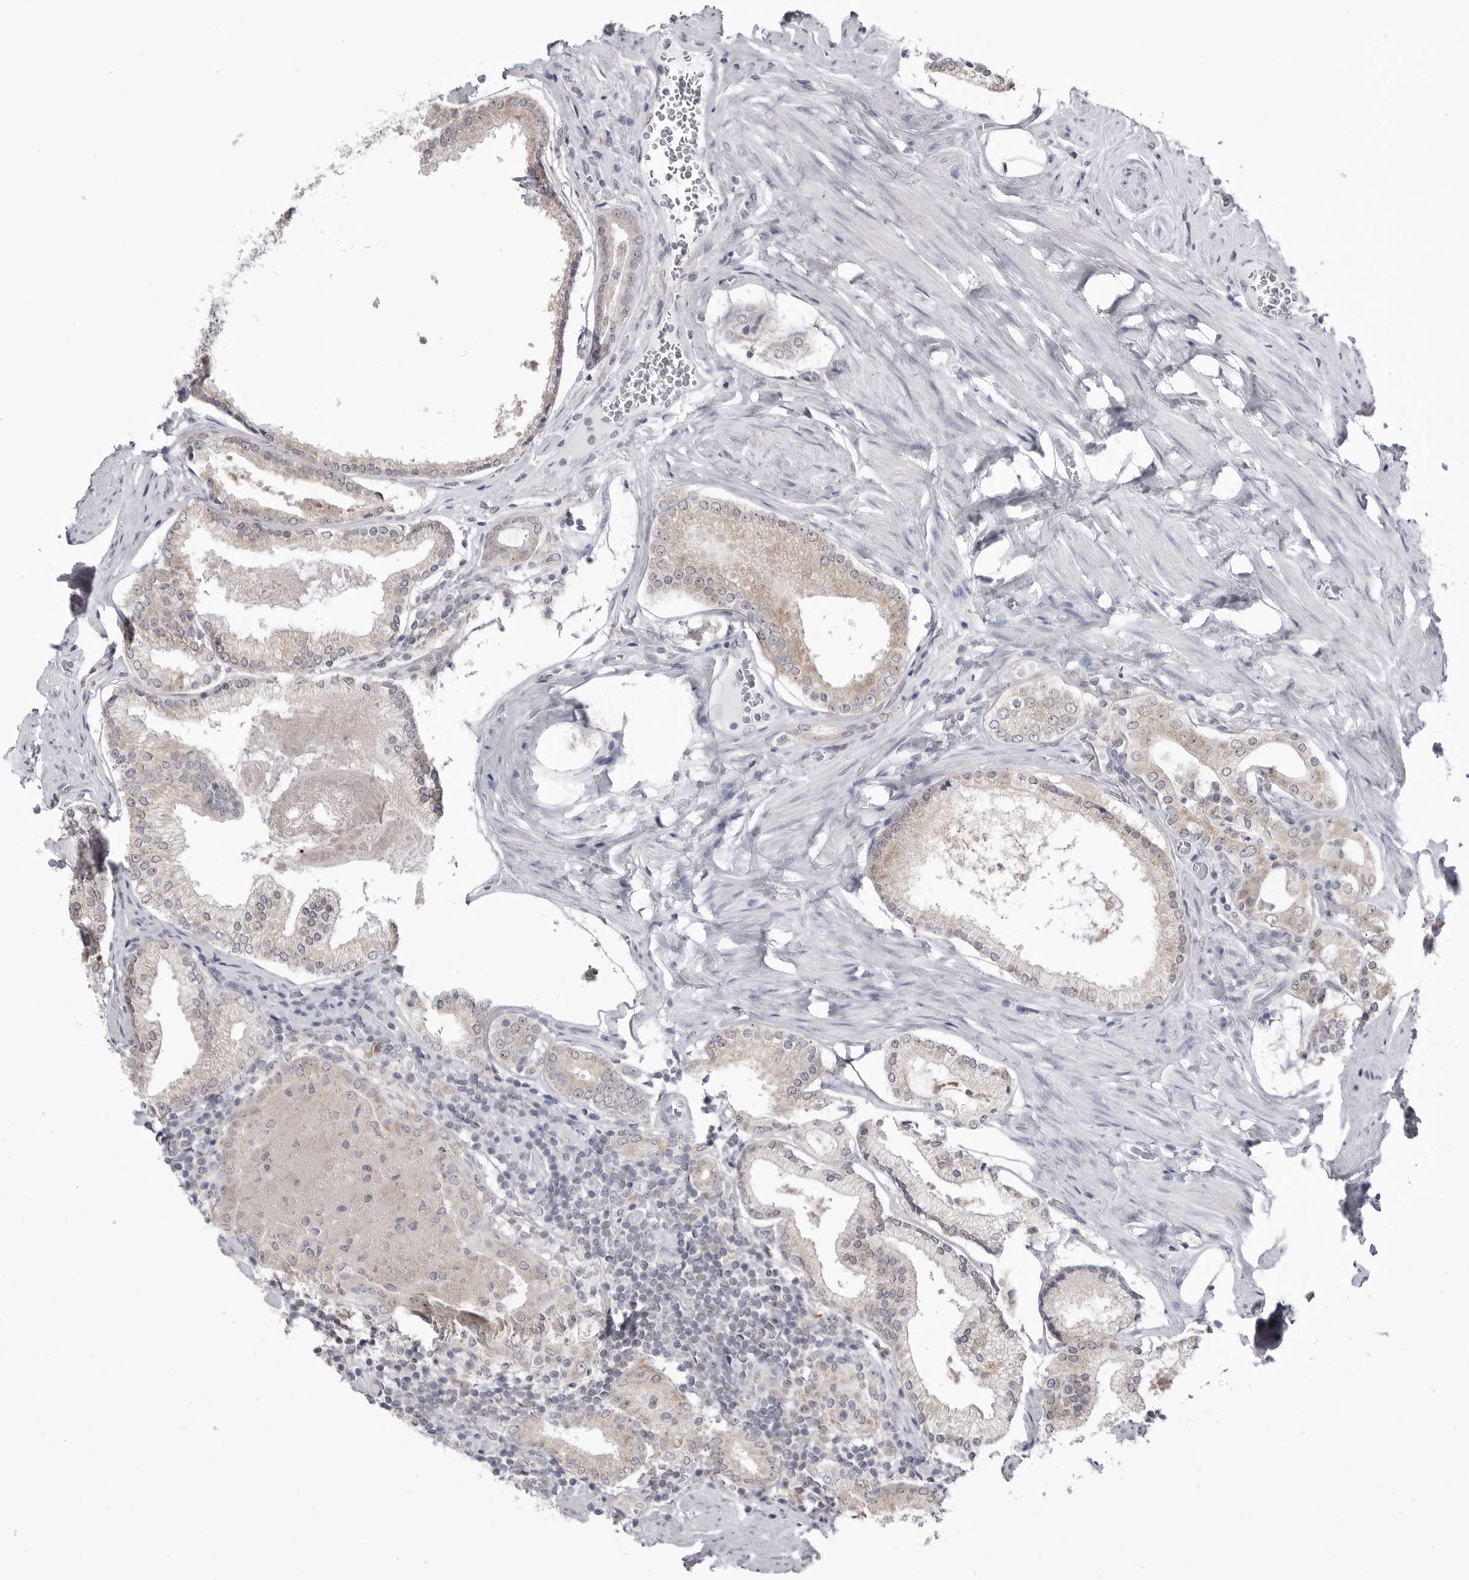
{"staining": {"intensity": "negative", "quantity": "none", "location": "none"}, "tissue": "prostate cancer", "cell_type": "Tumor cells", "image_type": "cancer", "snomed": [{"axis": "morphology", "description": "Adenocarcinoma, Low grade"}, {"axis": "topography", "description": "Prostate"}], "caption": "Tumor cells show no significant staining in prostate cancer.", "gene": "FH", "patient": {"sex": "male", "age": 71}}